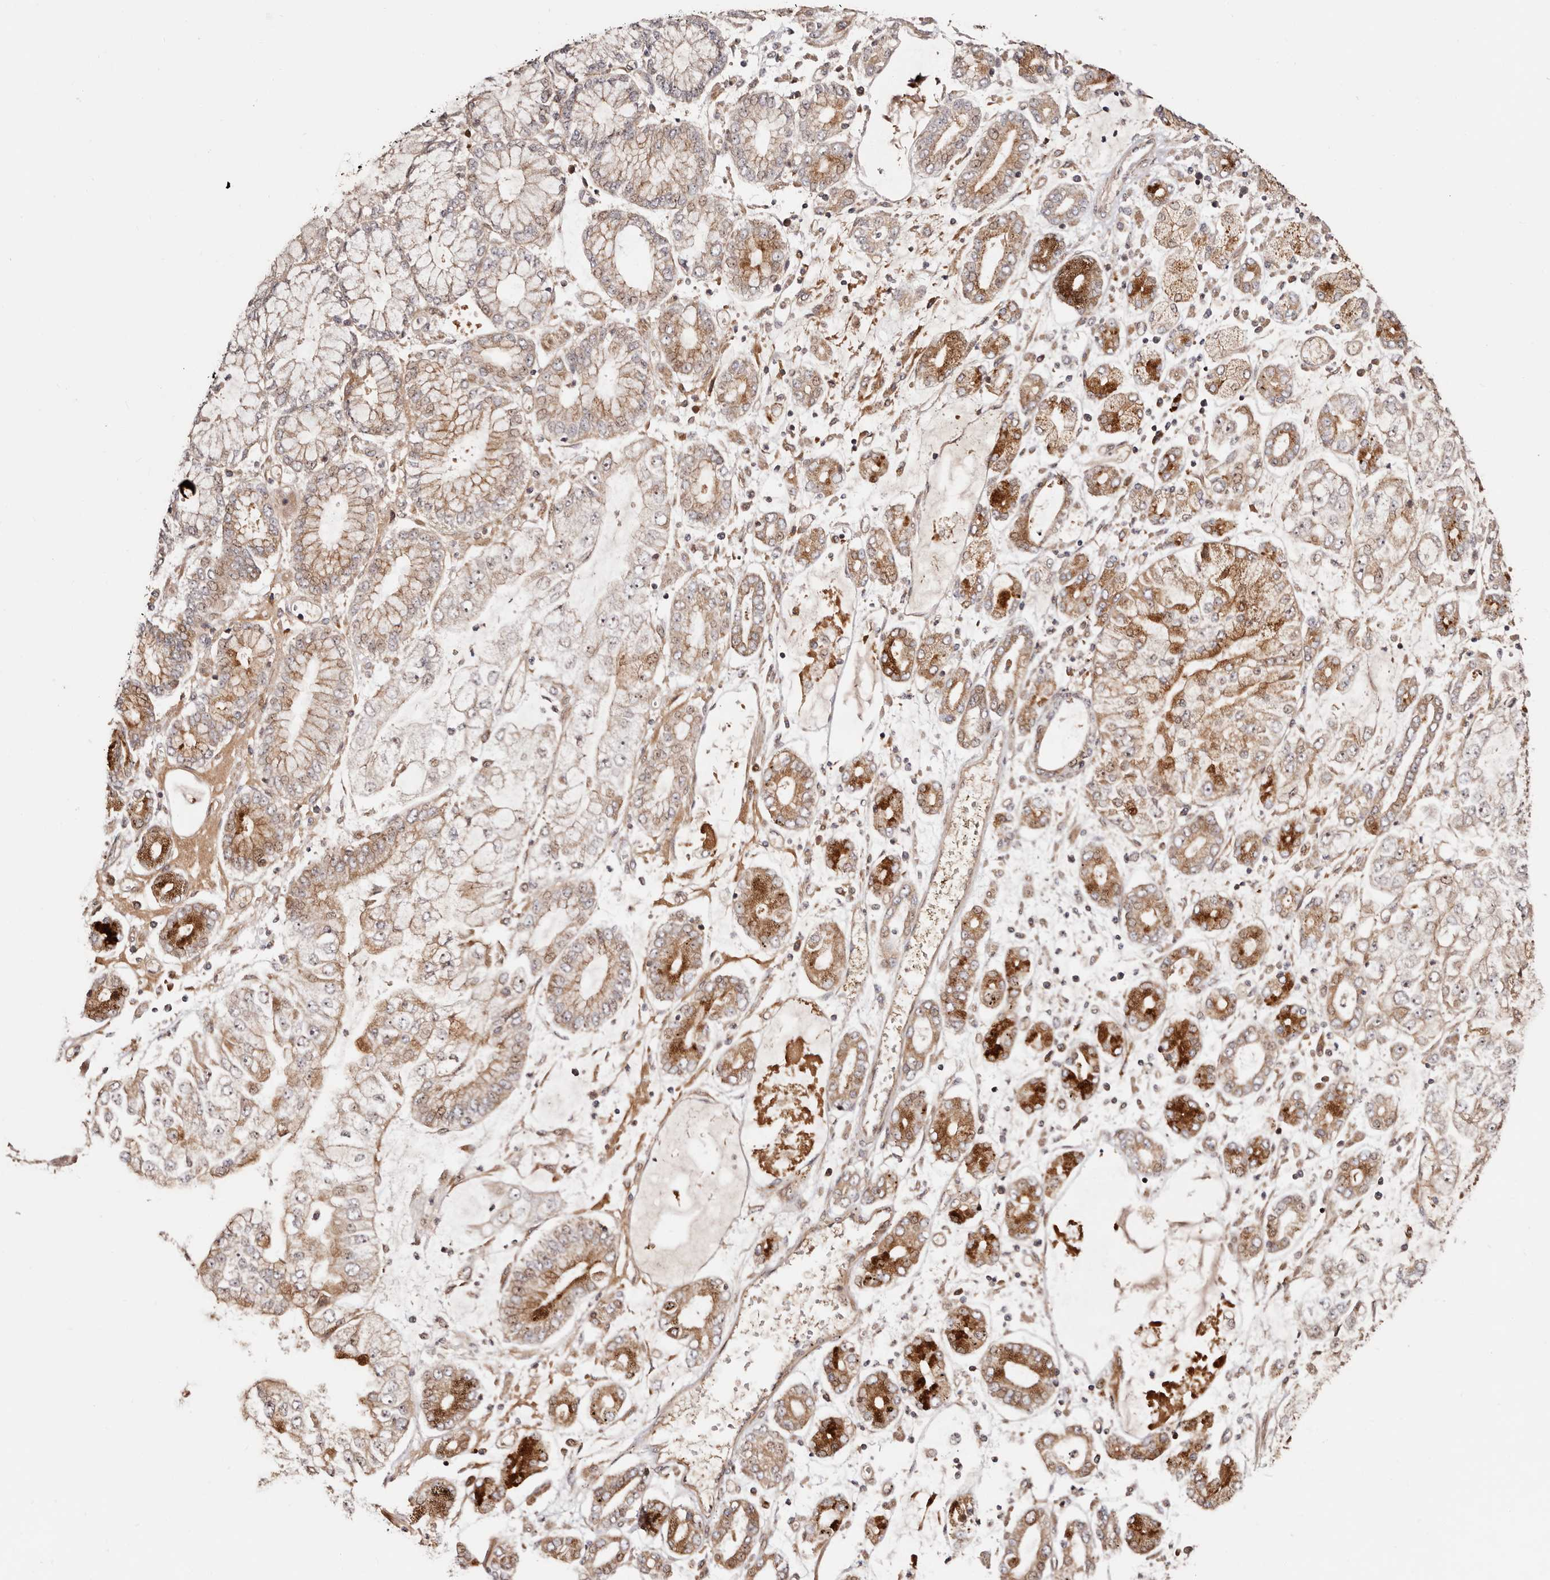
{"staining": {"intensity": "moderate", "quantity": ">75%", "location": "cytoplasmic/membranous"}, "tissue": "stomach cancer", "cell_type": "Tumor cells", "image_type": "cancer", "snomed": [{"axis": "morphology", "description": "Adenocarcinoma, NOS"}, {"axis": "topography", "description": "Stomach"}], "caption": "DAB (3,3'-diaminobenzidine) immunohistochemical staining of stomach cancer demonstrates moderate cytoplasmic/membranous protein staining in approximately >75% of tumor cells.", "gene": "PTPN22", "patient": {"sex": "male", "age": 76}}